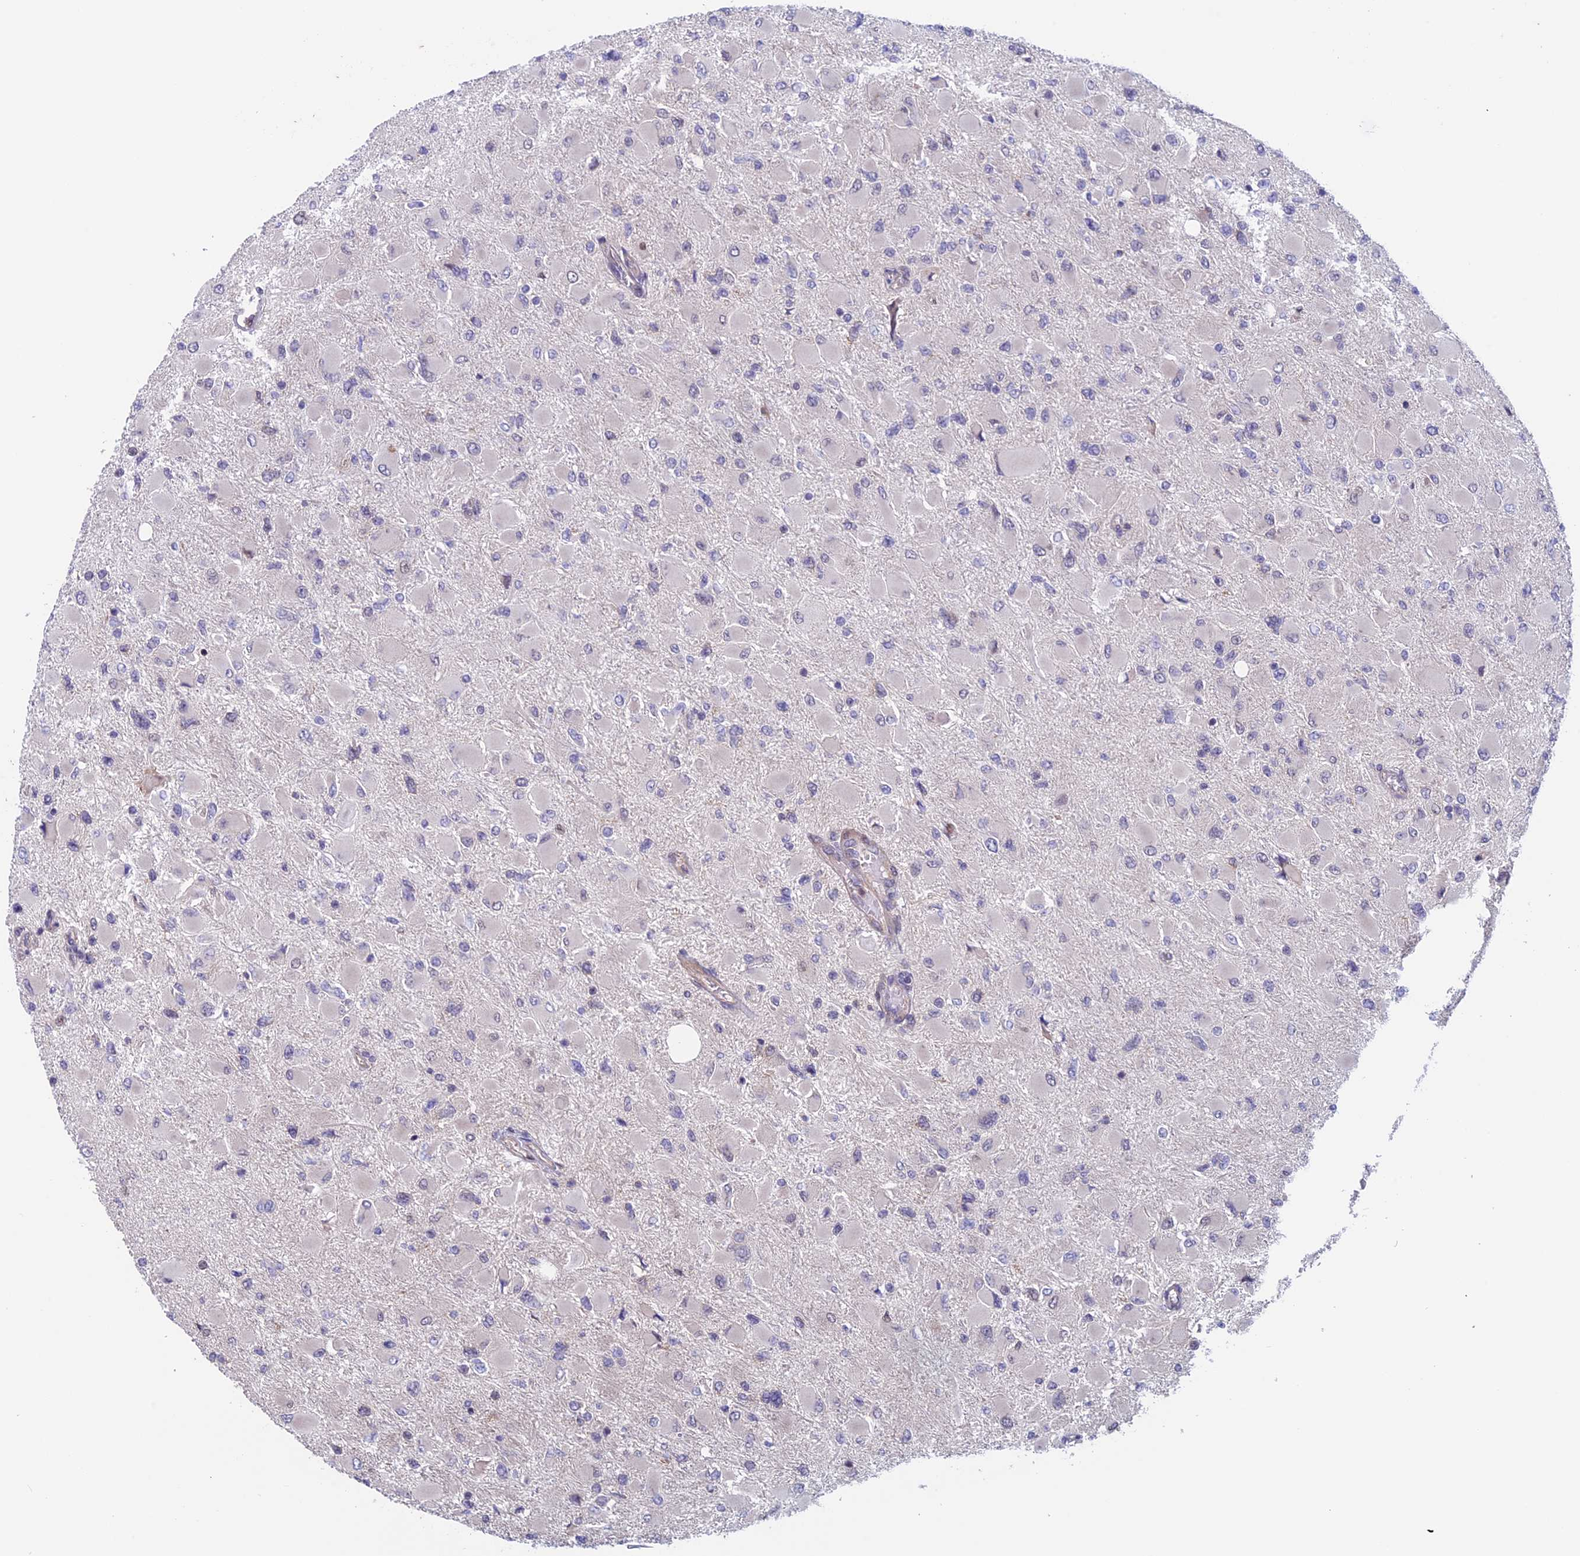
{"staining": {"intensity": "negative", "quantity": "none", "location": "none"}, "tissue": "glioma", "cell_type": "Tumor cells", "image_type": "cancer", "snomed": [{"axis": "morphology", "description": "Glioma, malignant, High grade"}, {"axis": "topography", "description": "Cerebral cortex"}], "caption": "Human glioma stained for a protein using IHC displays no staining in tumor cells.", "gene": "SLC1A6", "patient": {"sex": "female", "age": 36}}